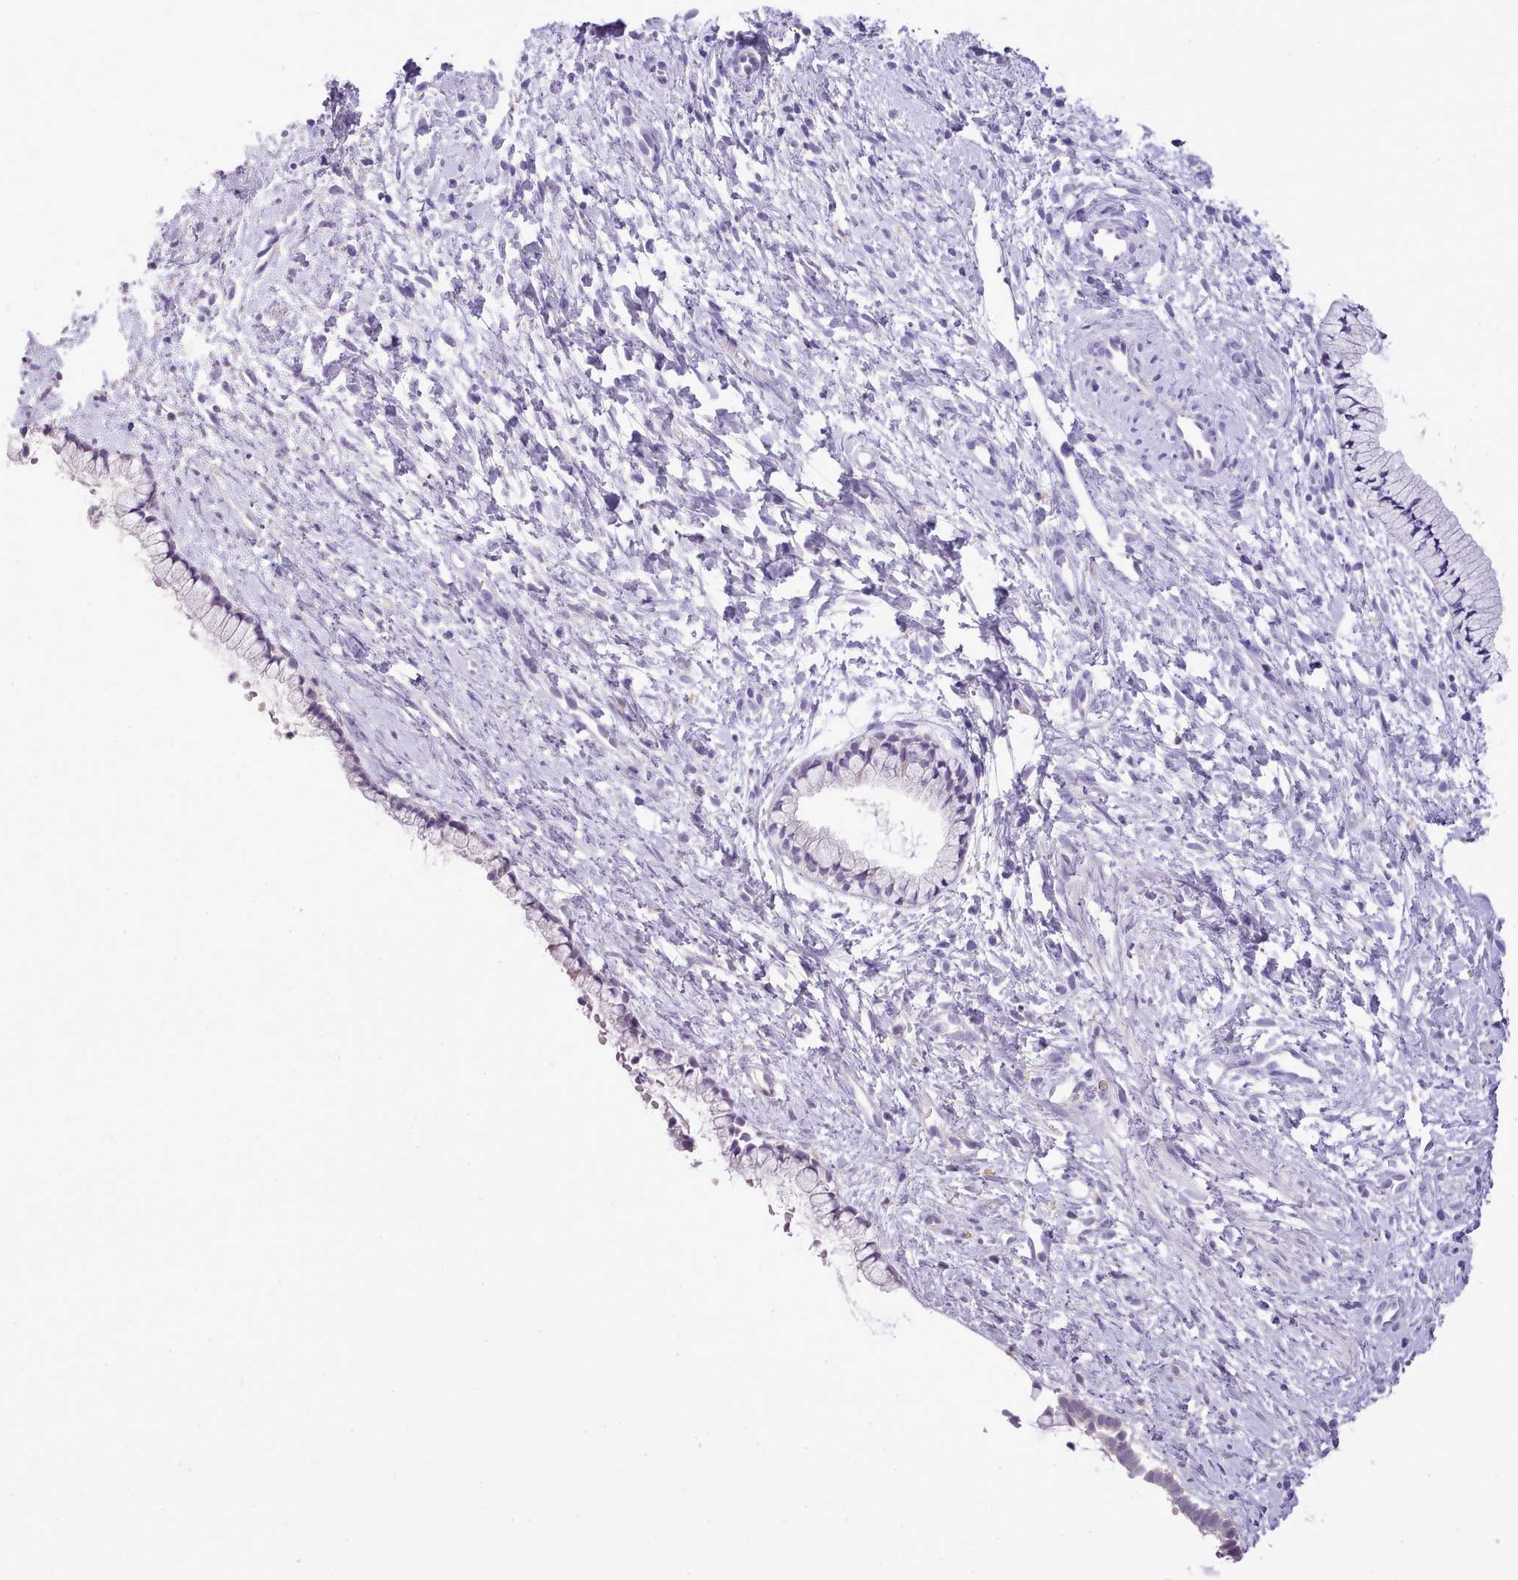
{"staining": {"intensity": "moderate", "quantity": "<25%", "location": "cytoplasmic/membranous"}, "tissue": "cervix", "cell_type": "Glandular cells", "image_type": "normal", "snomed": [{"axis": "morphology", "description": "Normal tissue, NOS"}, {"axis": "topography", "description": "Cervix"}], "caption": "Normal cervix reveals moderate cytoplasmic/membranous positivity in approximately <25% of glandular cells Immunohistochemistry stains the protein in brown and the nuclei are stained blue..", "gene": "FAM83E", "patient": {"sex": "female", "age": 57}}